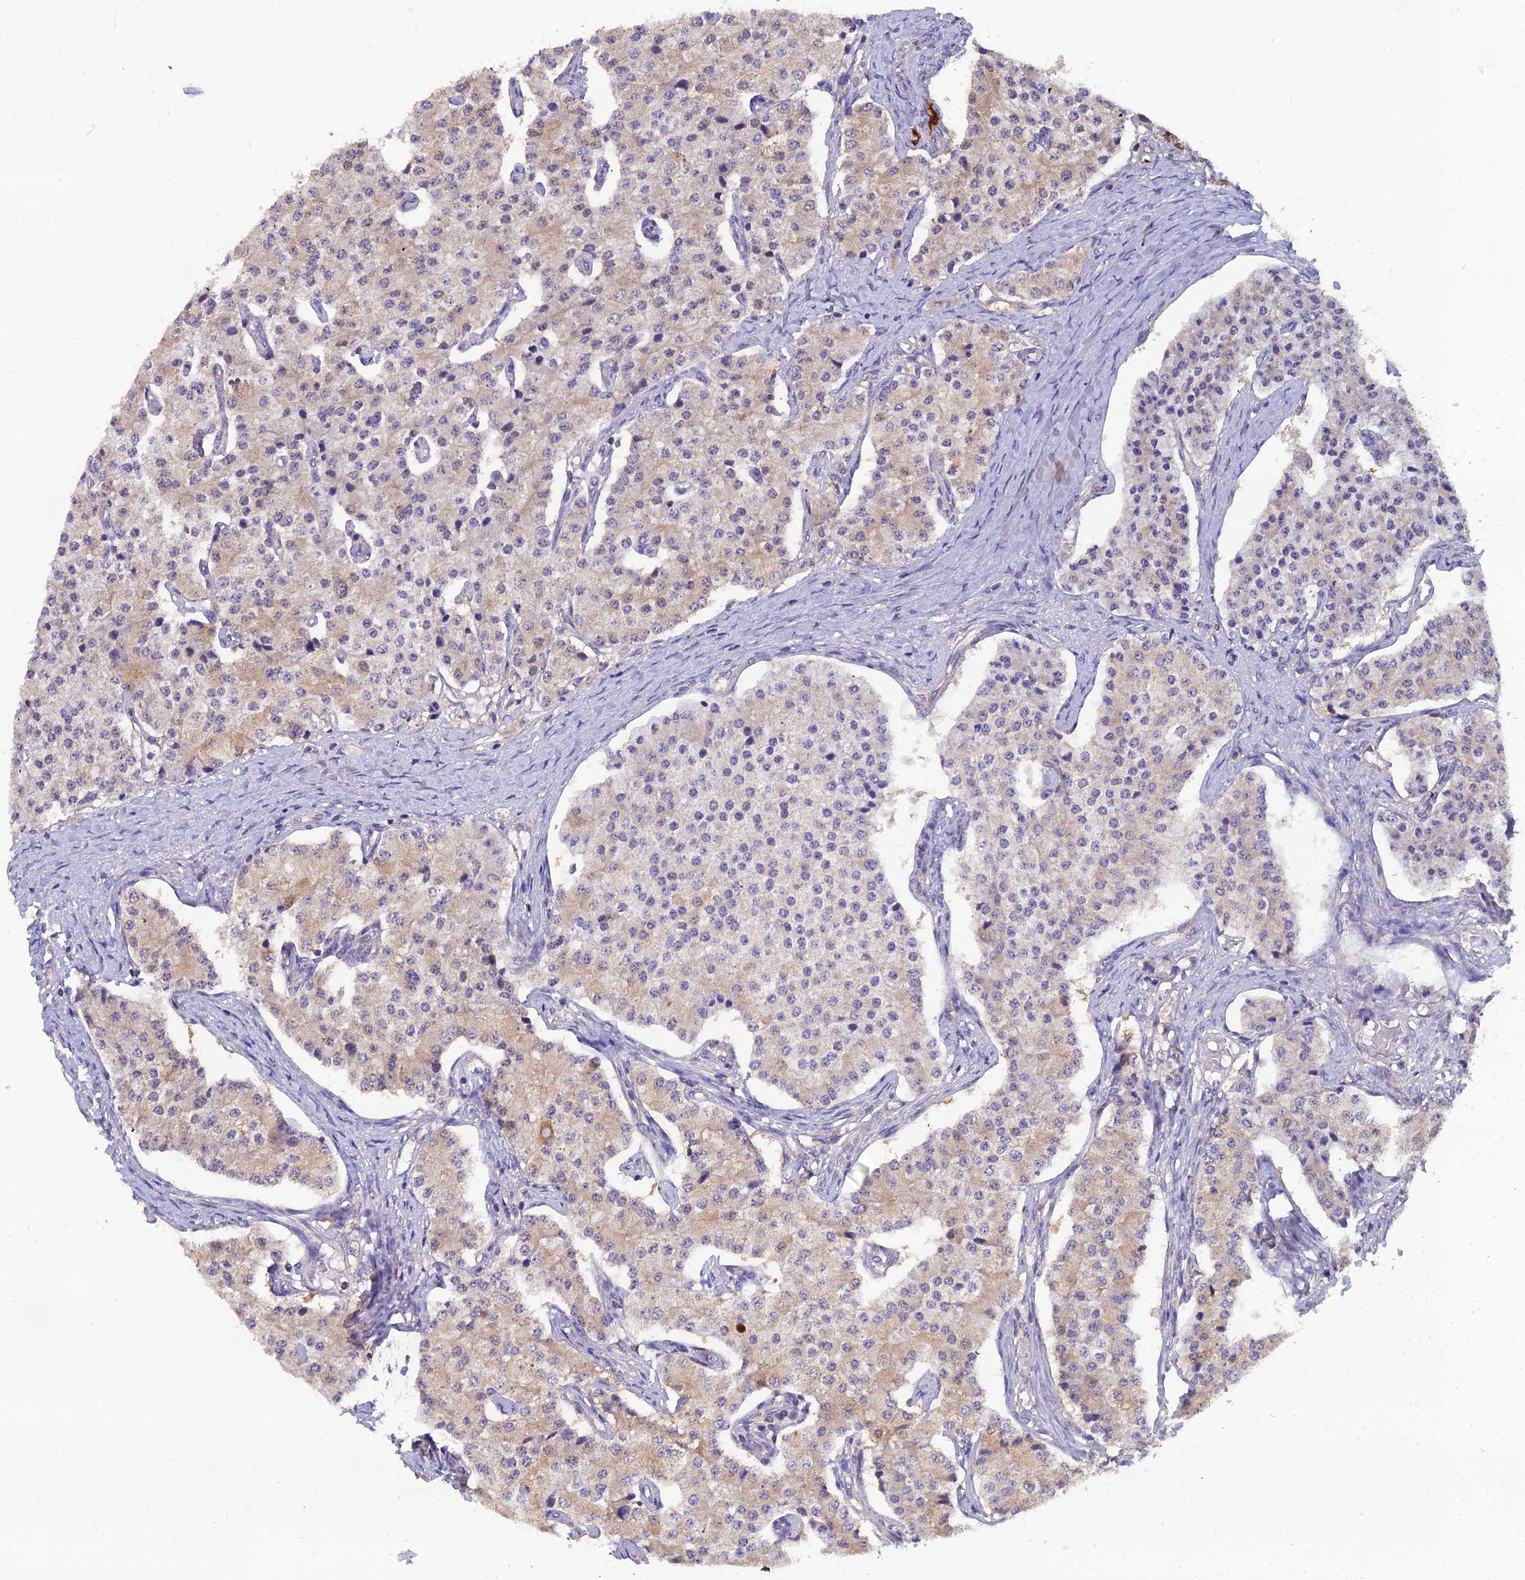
{"staining": {"intensity": "weak", "quantity": "25%-75%", "location": "cytoplasmic/membranous"}, "tissue": "carcinoid", "cell_type": "Tumor cells", "image_type": "cancer", "snomed": [{"axis": "morphology", "description": "Carcinoid, malignant, NOS"}, {"axis": "topography", "description": "Colon"}], "caption": "Immunohistochemistry histopathology image of human malignant carcinoid stained for a protein (brown), which reveals low levels of weak cytoplasmic/membranous staining in about 25%-75% of tumor cells.", "gene": "MVD", "patient": {"sex": "female", "age": 52}}